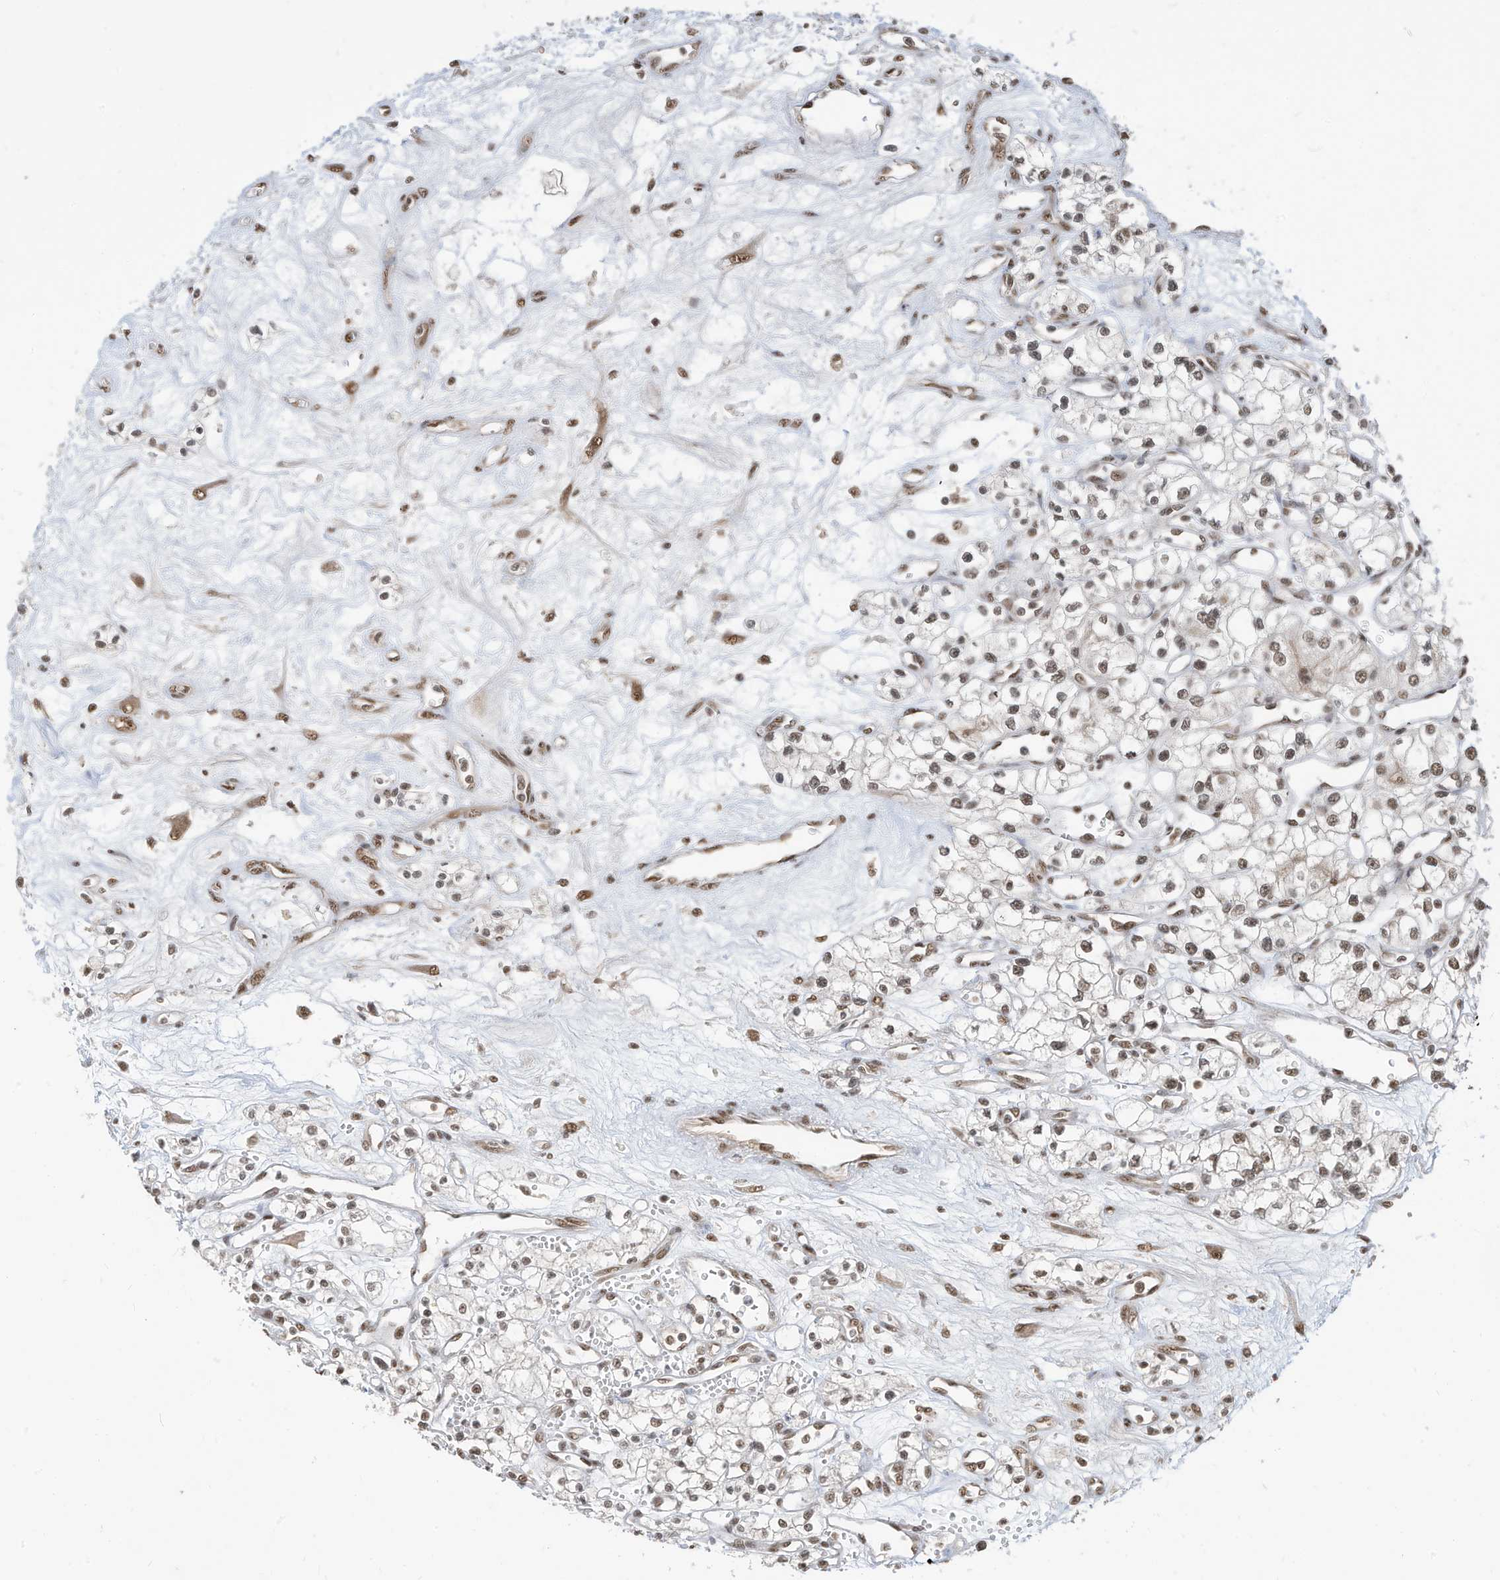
{"staining": {"intensity": "weak", "quantity": ">75%", "location": "nuclear"}, "tissue": "renal cancer", "cell_type": "Tumor cells", "image_type": "cancer", "snomed": [{"axis": "morphology", "description": "Adenocarcinoma, NOS"}, {"axis": "topography", "description": "Kidney"}], "caption": "Tumor cells exhibit low levels of weak nuclear positivity in approximately >75% of cells in human renal cancer (adenocarcinoma).", "gene": "ZNF195", "patient": {"sex": "male", "age": 59}}